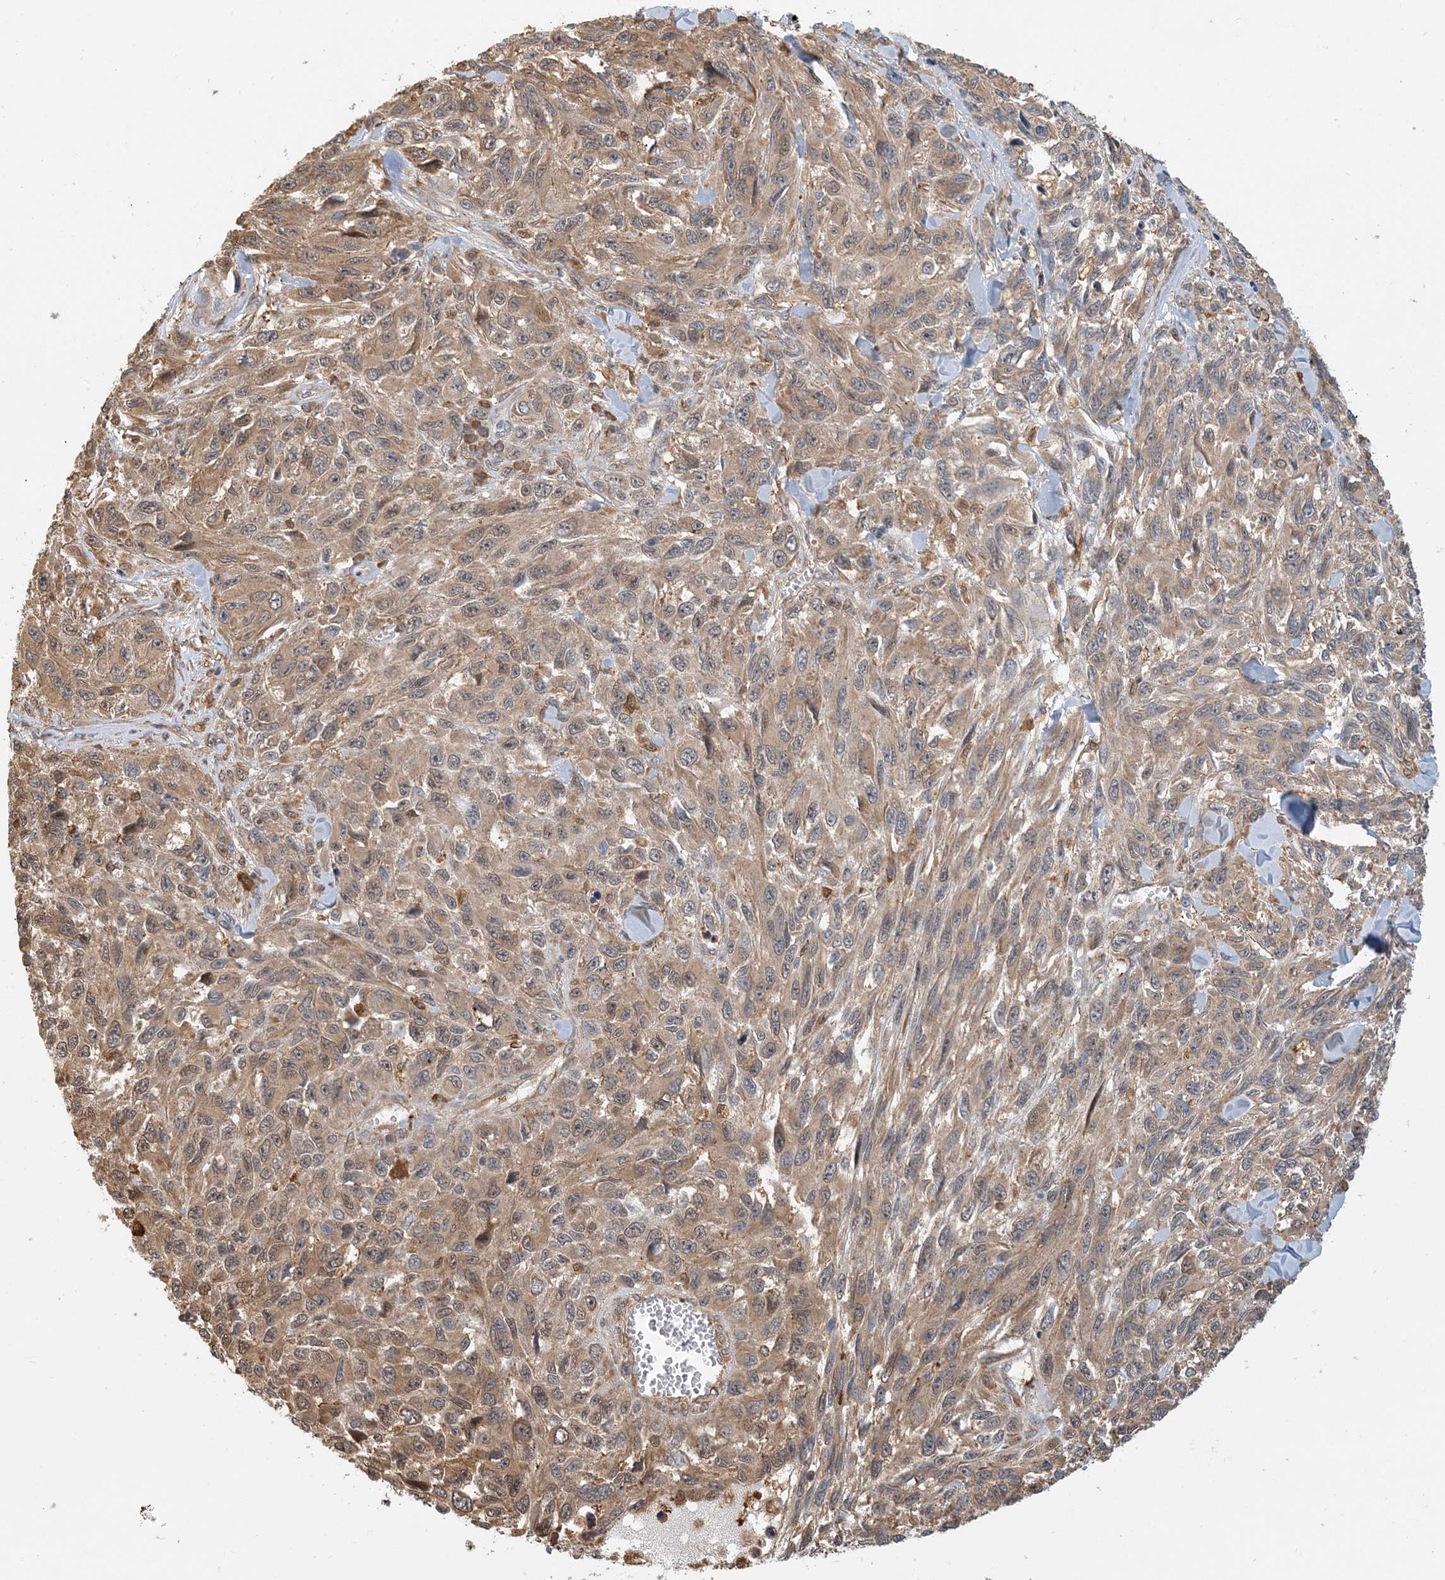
{"staining": {"intensity": "moderate", "quantity": "25%-75%", "location": "cytoplasmic/membranous"}, "tissue": "melanoma", "cell_type": "Tumor cells", "image_type": "cancer", "snomed": [{"axis": "morphology", "description": "Malignant melanoma, NOS"}, {"axis": "topography", "description": "Skin"}], "caption": "Protein analysis of malignant melanoma tissue reveals moderate cytoplasmic/membranous positivity in approximately 25%-75% of tumor cells.", "gene": "HNMT", "patient": {"sex": "female", "age": 96}}